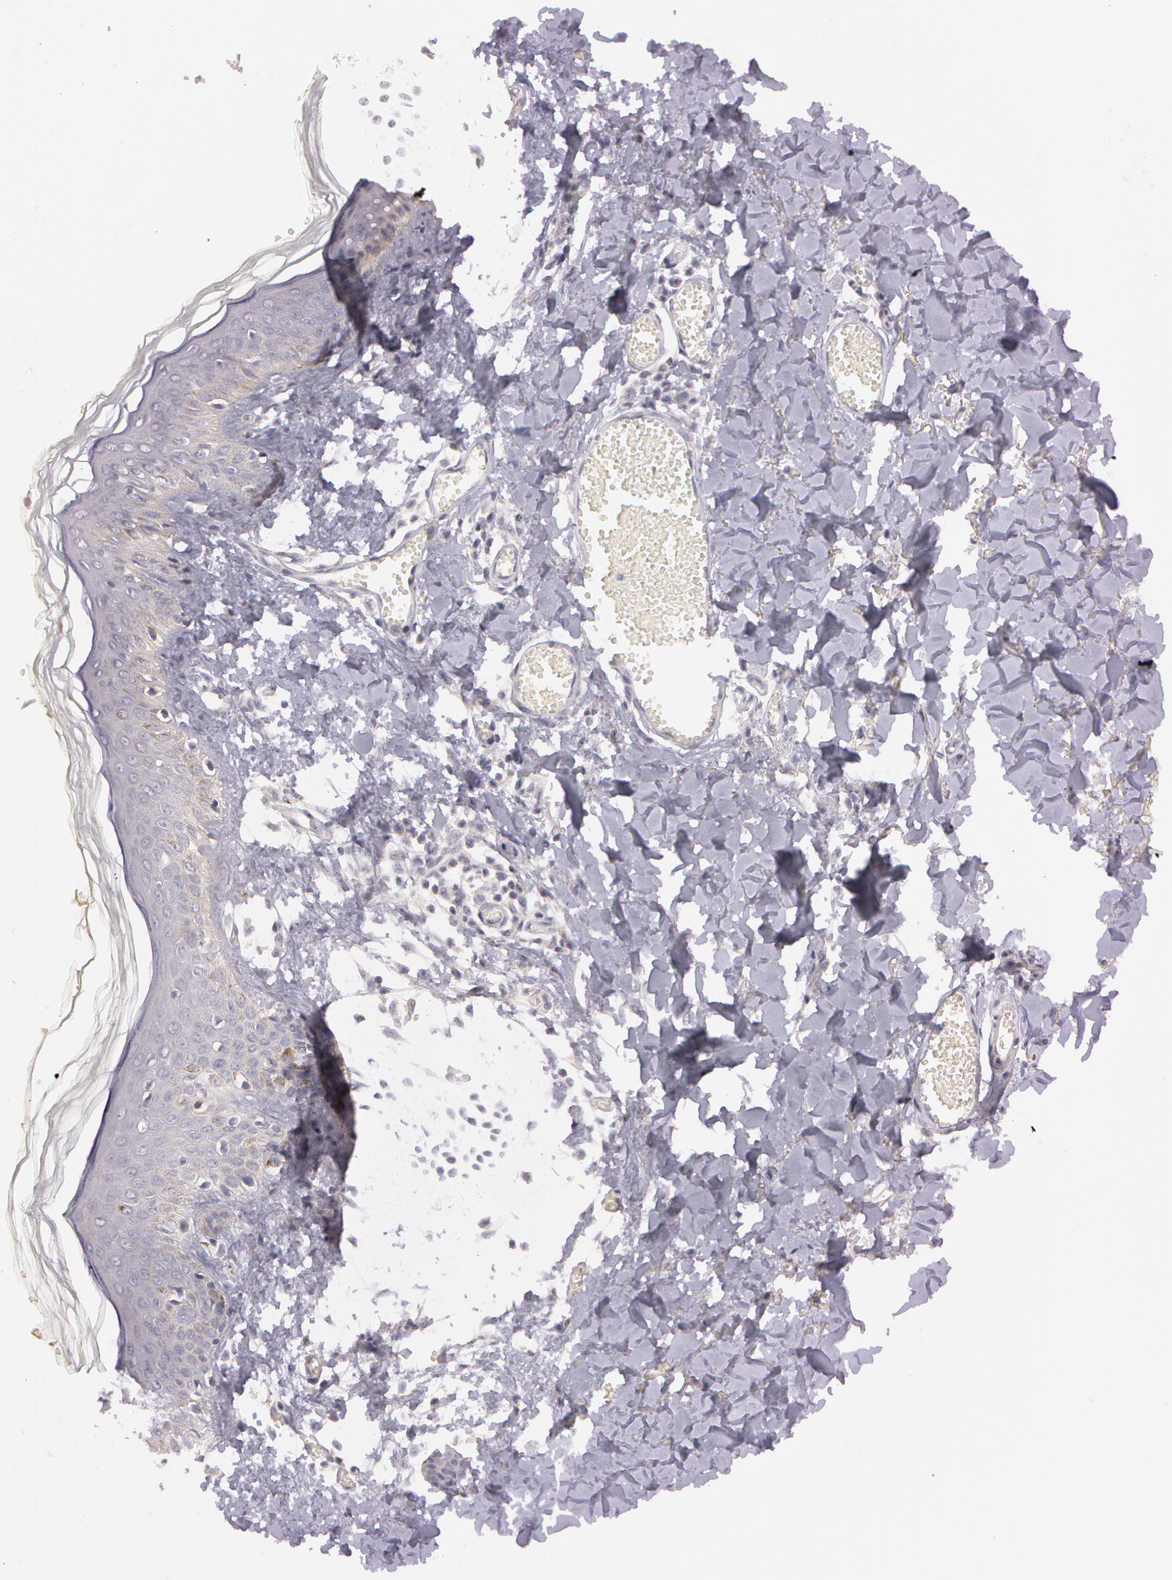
{"staining": {"intensity": "negative", "quantity": "none", "location": "none"}, "tissue": "skin", "cell_type": "Fibroblasts", "image_type": "normal", "snomed": [{"axis": "morphology", "description": "Normal tissue, NOS"}, {"axis": "morphology", "description": "Sarcoma, NOS"}, {"axis": "topography", "description": "Skin"}, {"axis": "topography", "description": "Soft tissue"}], "caption": "Immunohistochemistry (IHC) of normal human skin demonstrates no expression in fibroblasts.", "gene": "MXRA5", "patient": {"sex": "female", "age": 51}}